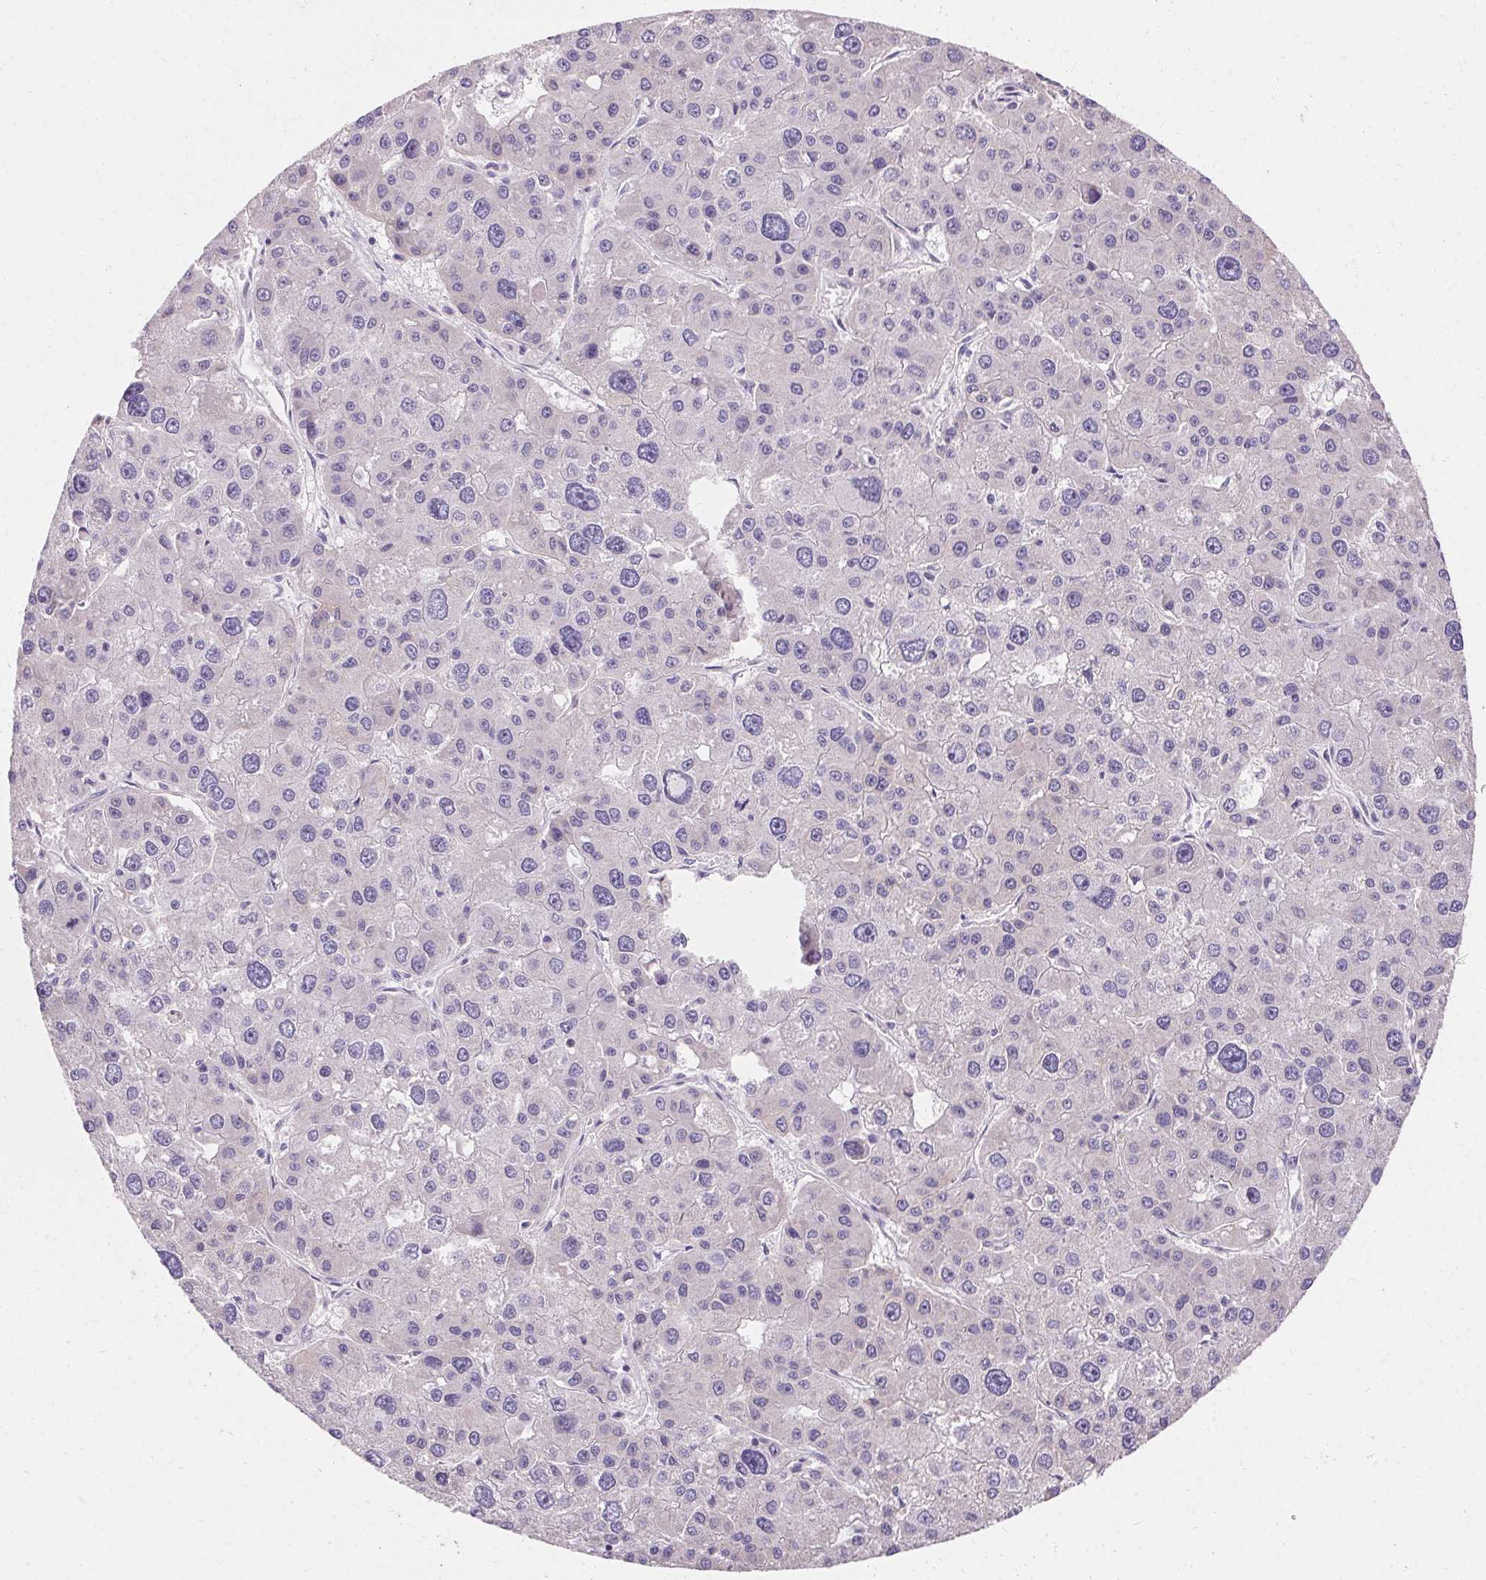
{"staining": {"intensity": "negative", "quantity": "none", "location": "none"}, "tissue": "liver cancer", "cell_type": "Tumor cells", "image_type": "cancer", "snomed": [{"axis": "morphology", "description": "Carcinoma, Hepatocellular, NOS"}, {"axis": "topography", "description": "Liver"}], "caption": "Immunohistochemistry image of neoplastic tissue: human hepatocellular carcinoma (liver) stained with DAB (3,3'-diaminobenzidine) exhibits no significant protein staining in tumor cells.", "gene": "ASGR2", "patient": {"sex": "male", "age": 73}}